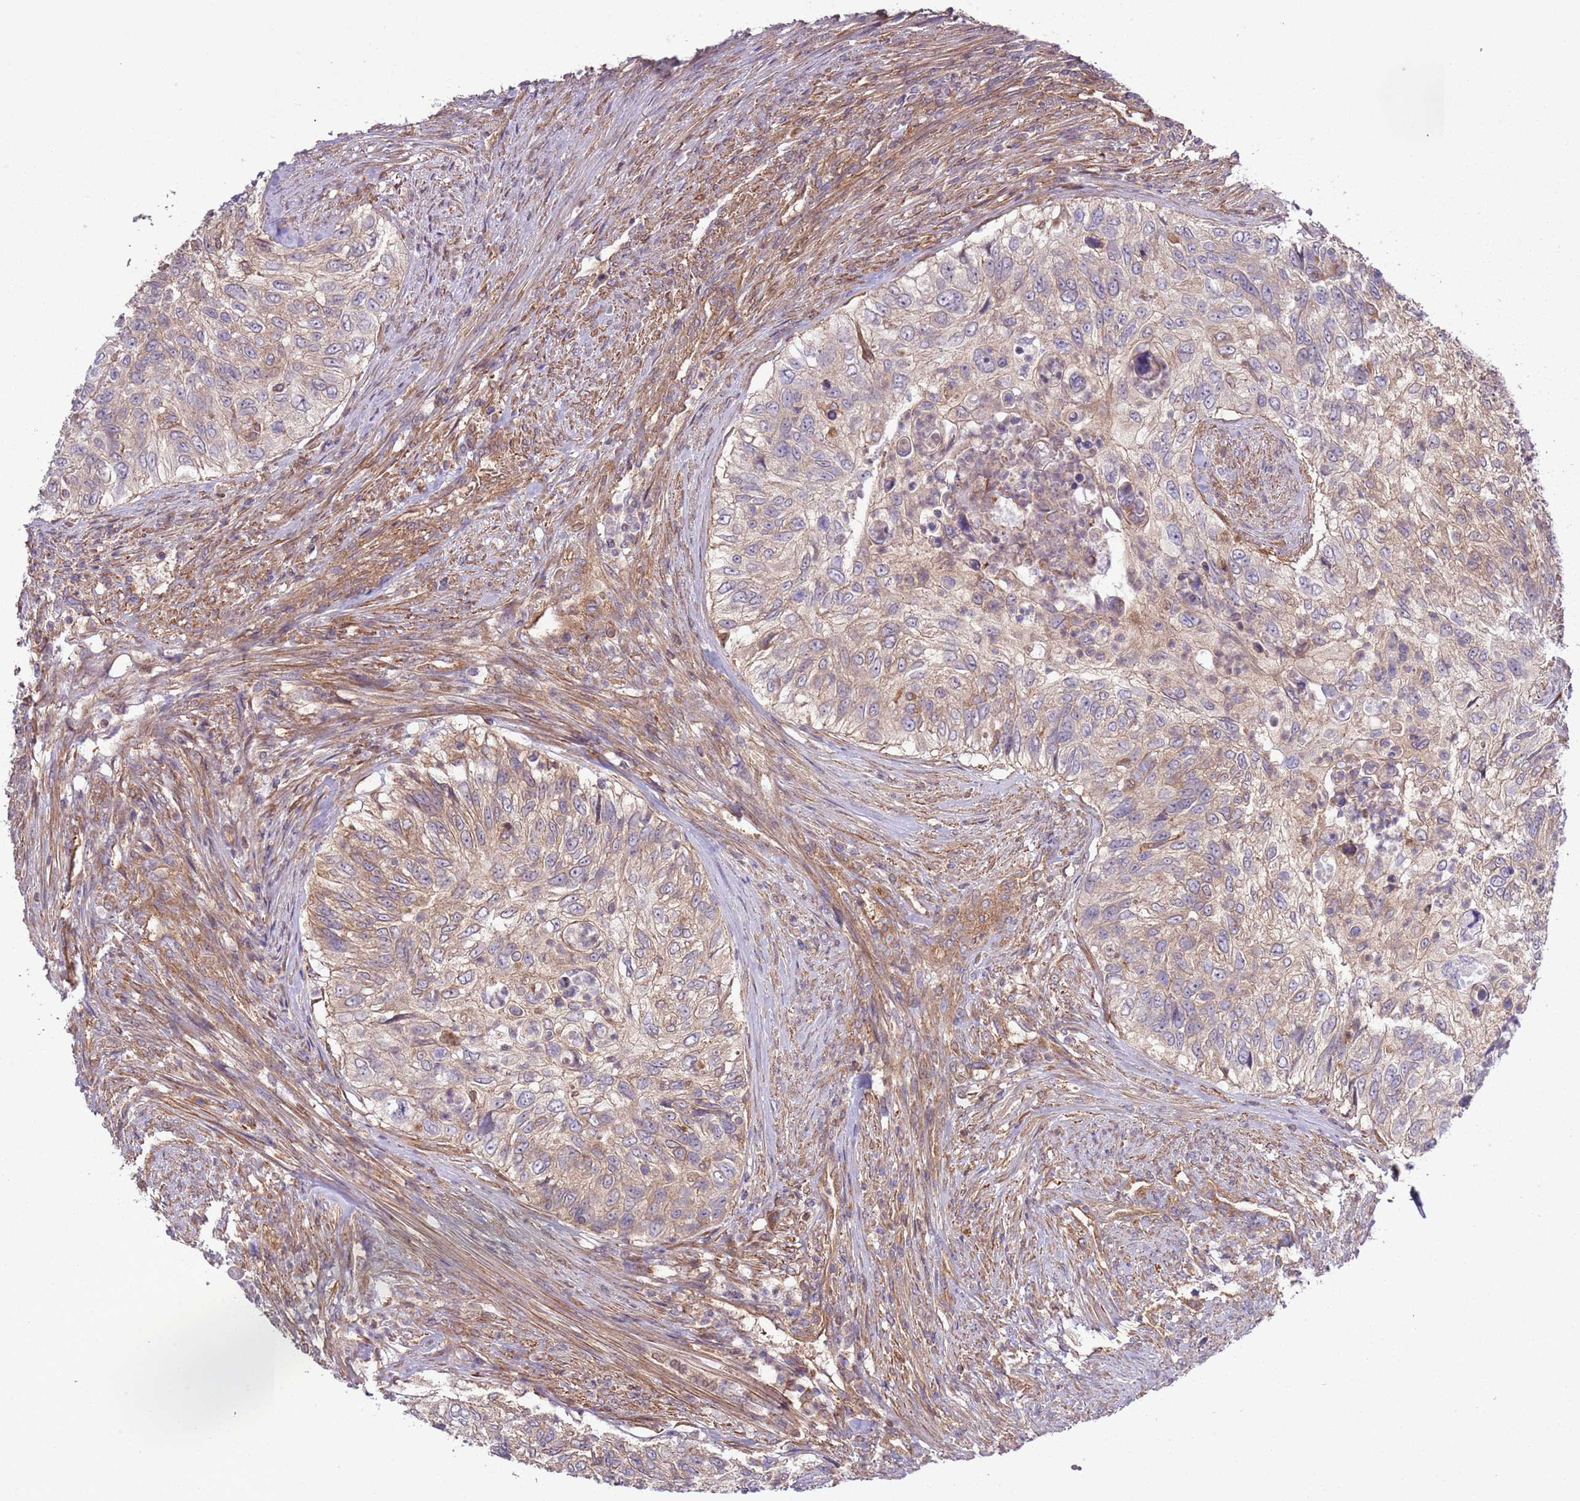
{"staining": {"intensity": "weak", "quantity": "25%-75%", "location": "cytoplasmic/membranous"}, "tissue": "urothelial cancer", "cell_type": "Tumor cells", "image_type": "cancer", "snomed": [{"axis": "morphology", "description": "Urothelial carcinoma, High grade"}, {"axis": "topography", "description": "Urinary bladder"}], "caption": "Human urothelial cancer stained with a brown dye reveals weak cytoplasmic/membranous positive positivity in about 25%-75% of tumor cells.", "gene": "LPIN2", "patient": {"sex": "female", "age": 60}}